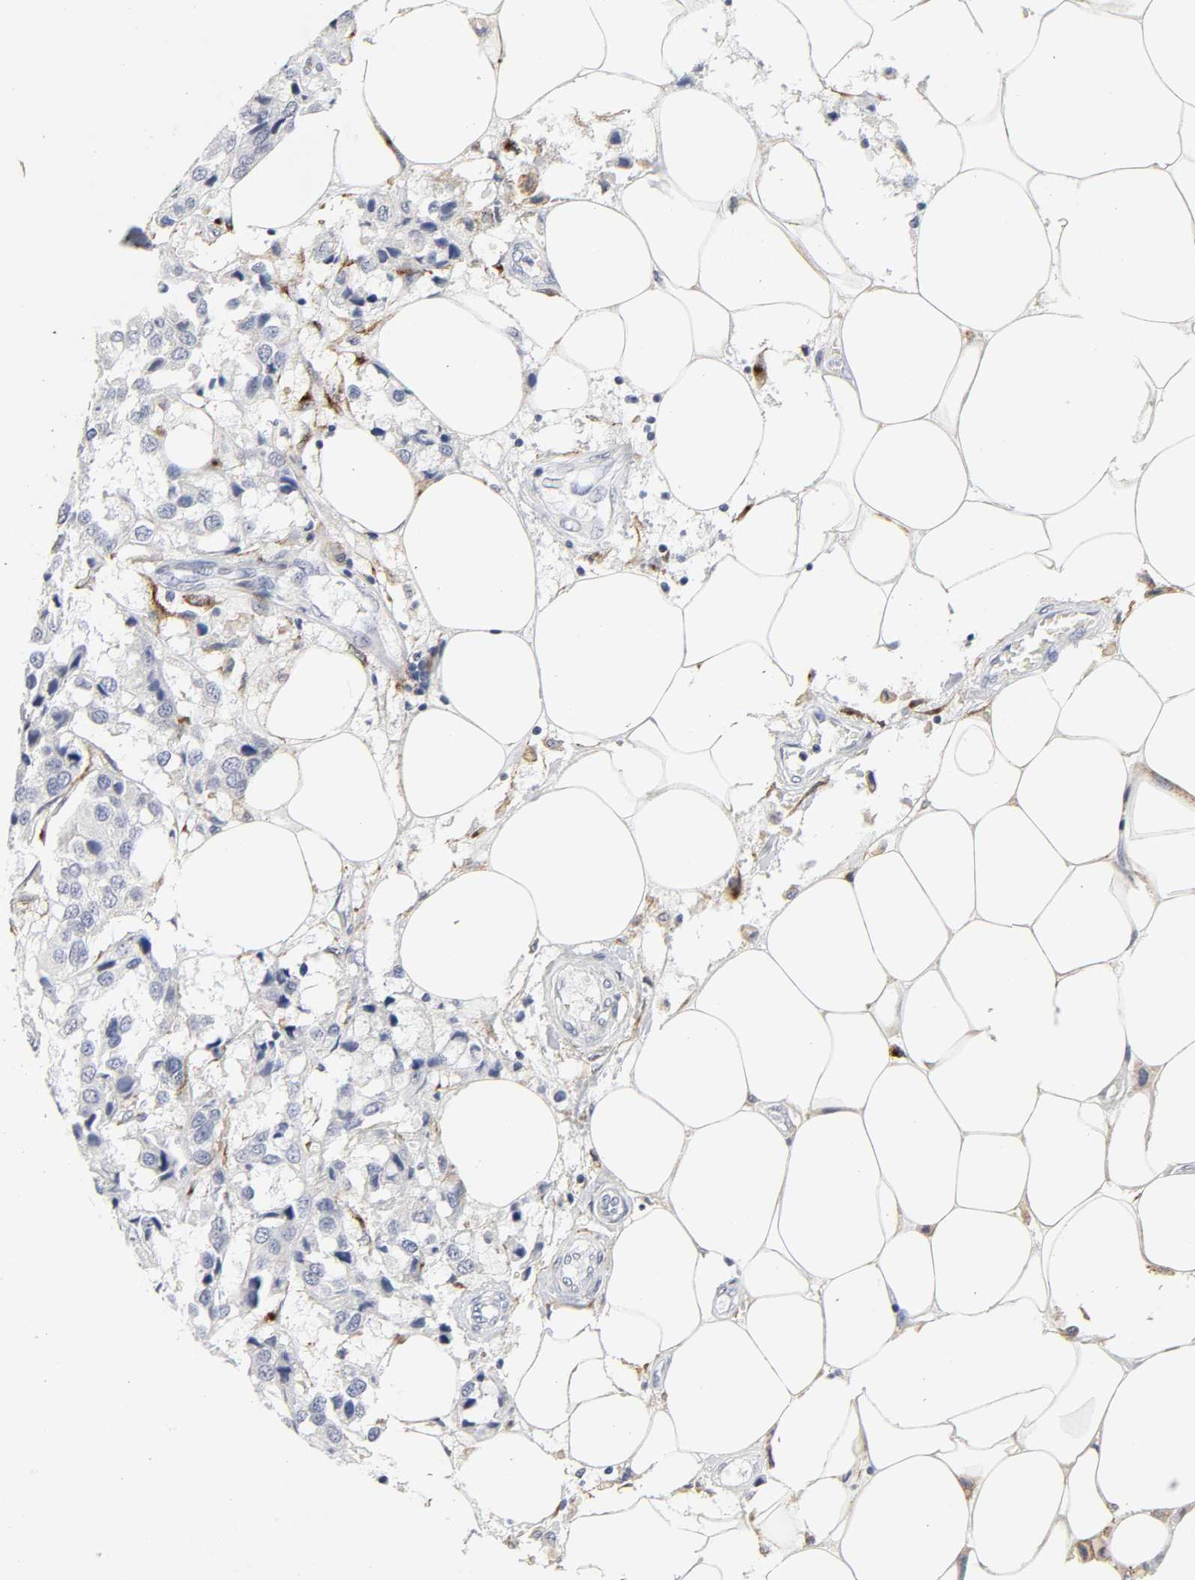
{"staining": {"intensity": "negative", "quantity": "none", "location": "none"}, "tissue": "breast cancer", "cell_type": "Tumor cells", "image_type": "cancer", "snomed": [{"axis": "morphology", "description": "Duct carcinoma"}, {"axis": "topography", "description": "Breast"}], "caption": "The histopathology image displays no significant expression in tumor cells of intraductal carcinoma (breast).", "gene": "LRP1", "patient": {"sex": "female", "age": 80}}